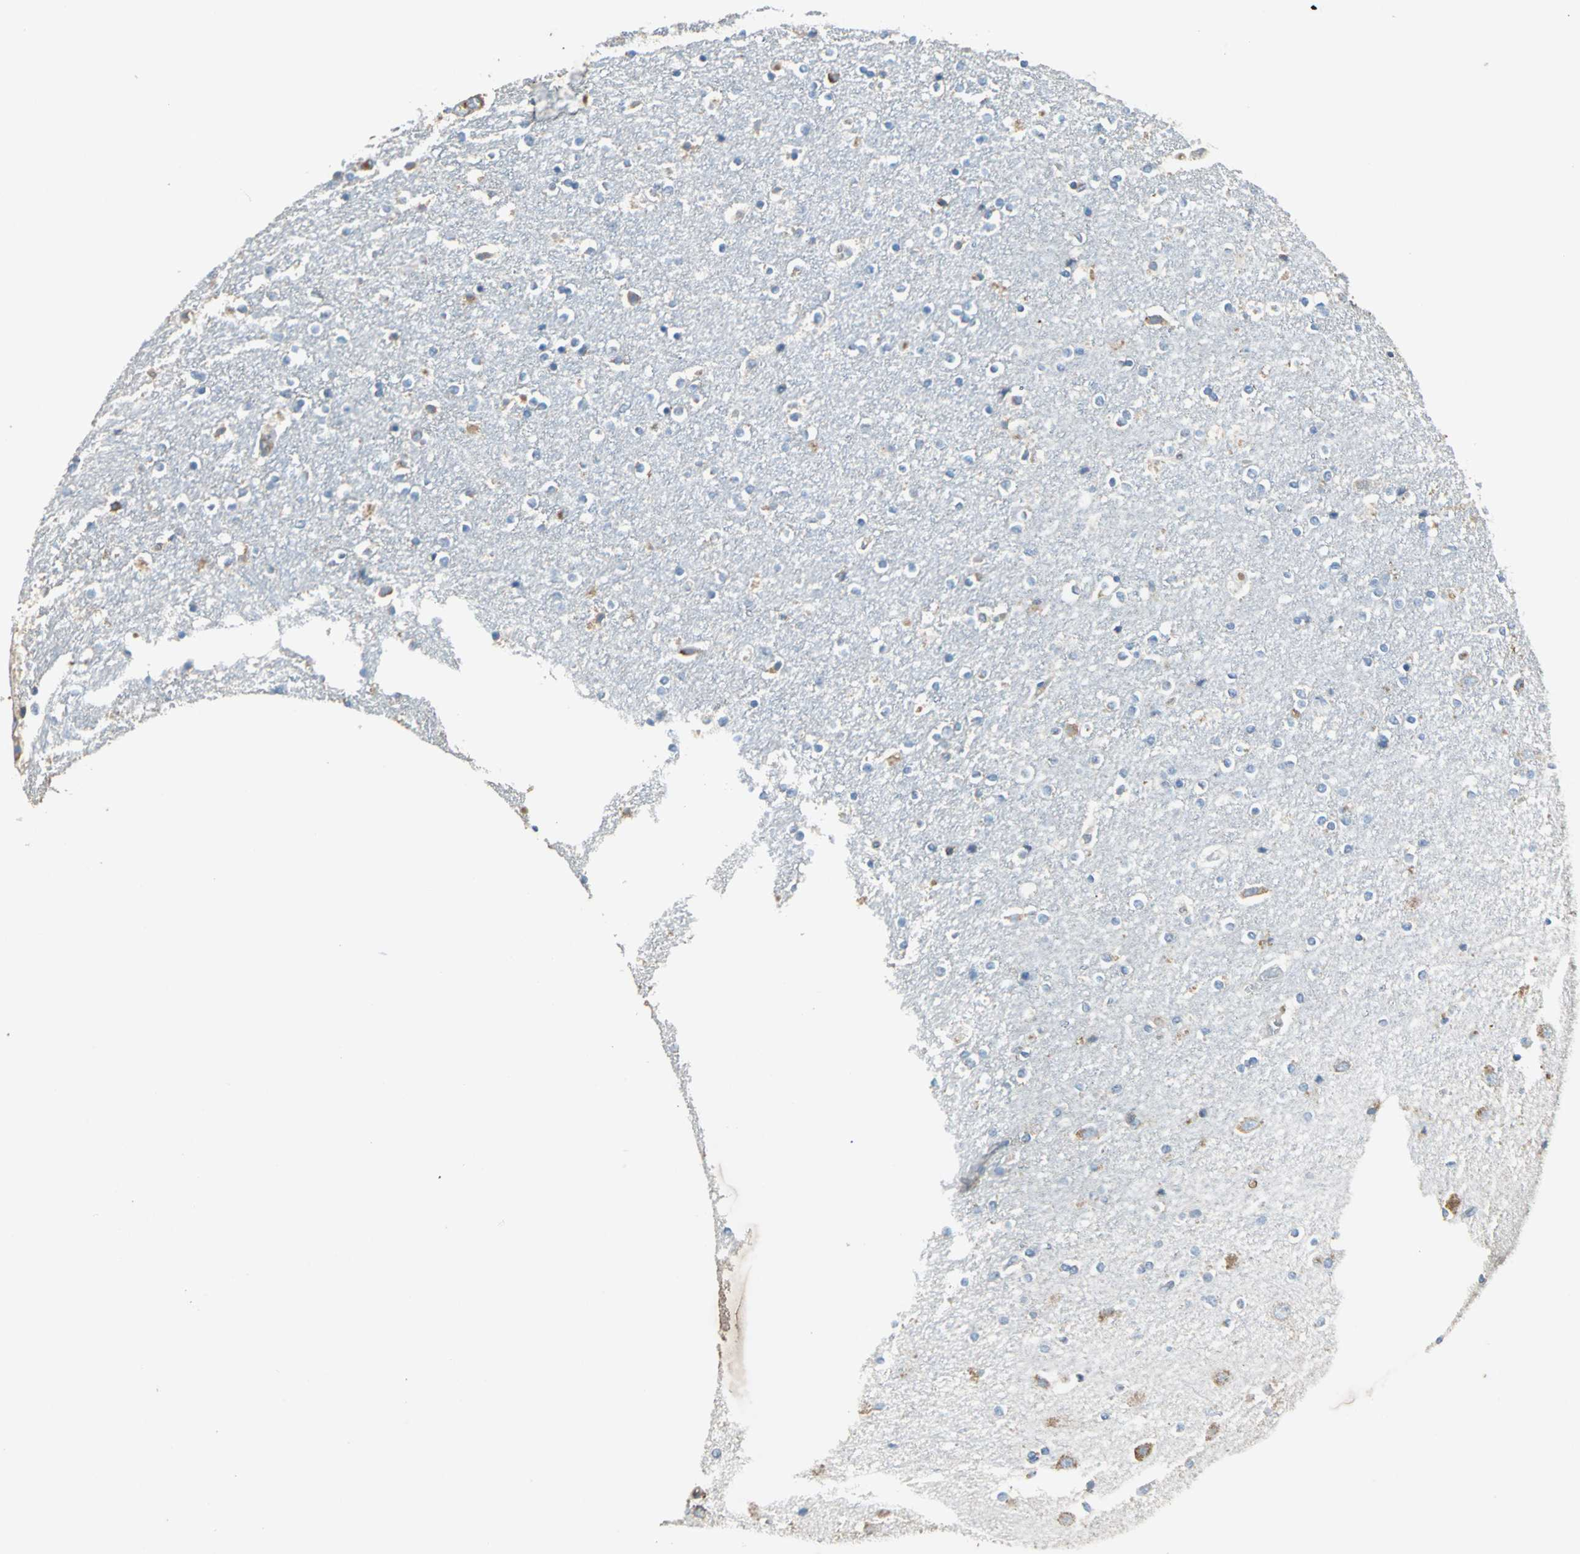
{"staining": {"intensity": "moderate", "quantity": "<25%", "location": "cytoplasmic/membranous"}, "tissue": "caudate", "cell_type": "Glial cells", "image_type": "normal", "snomed": [{"axis": "morphology", "description": "Normal tissue, NOS"}, {"axis": "topography", "description": "Lateral ventricle wall"}], "caption": "A high-resolution photomicrograph shows immunohistochemistry staining of benign caudate, which exhibits moderate cytoplasmic/membranous positivity in approximately <25% of glial cells.", "gene": "HEPH", "patient": {"sex": "female", "age": 54}}